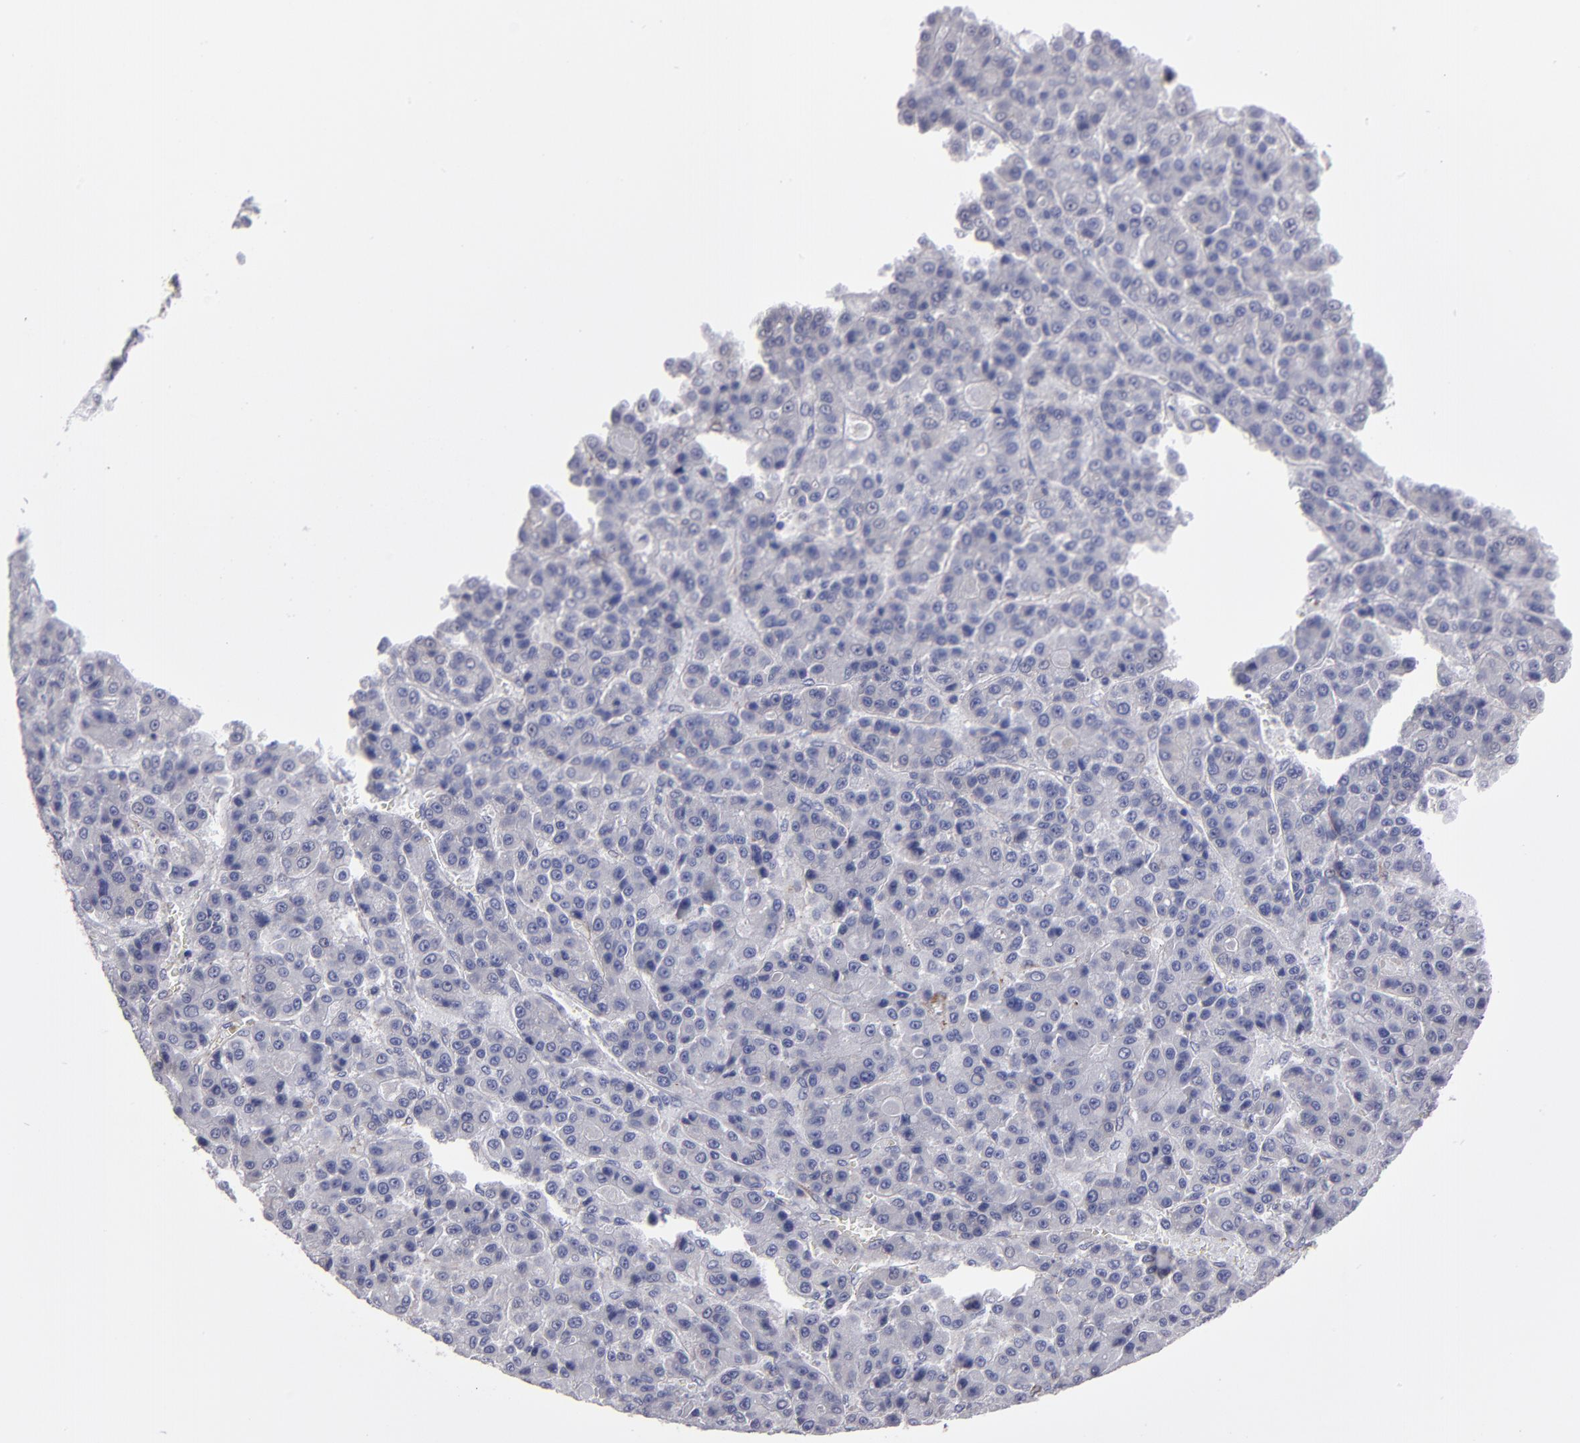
{"staining": {"intensity": "negative", "quantity": "none", "location": "none"}, "tissue": "liver cancer", "cell_type": "Tumor cells", "image_type": "cancer", "snomed": [{"axis": "morphology", "description": "Carcinoma, Hepatocellular, NOS"}, {"axis": "topography", "description": "Liver"}], "caption": "Immunohistochemistry of liver cancer (hepatocellular carcinoma) exhibits no positivity in tumor cells. (DAB (3,3'-diaminobenzidine) immunohistochemistry with hematoxylin counter stain).", "gene": "SLMAP", "patient": {"sex": "male", "age": 70}}